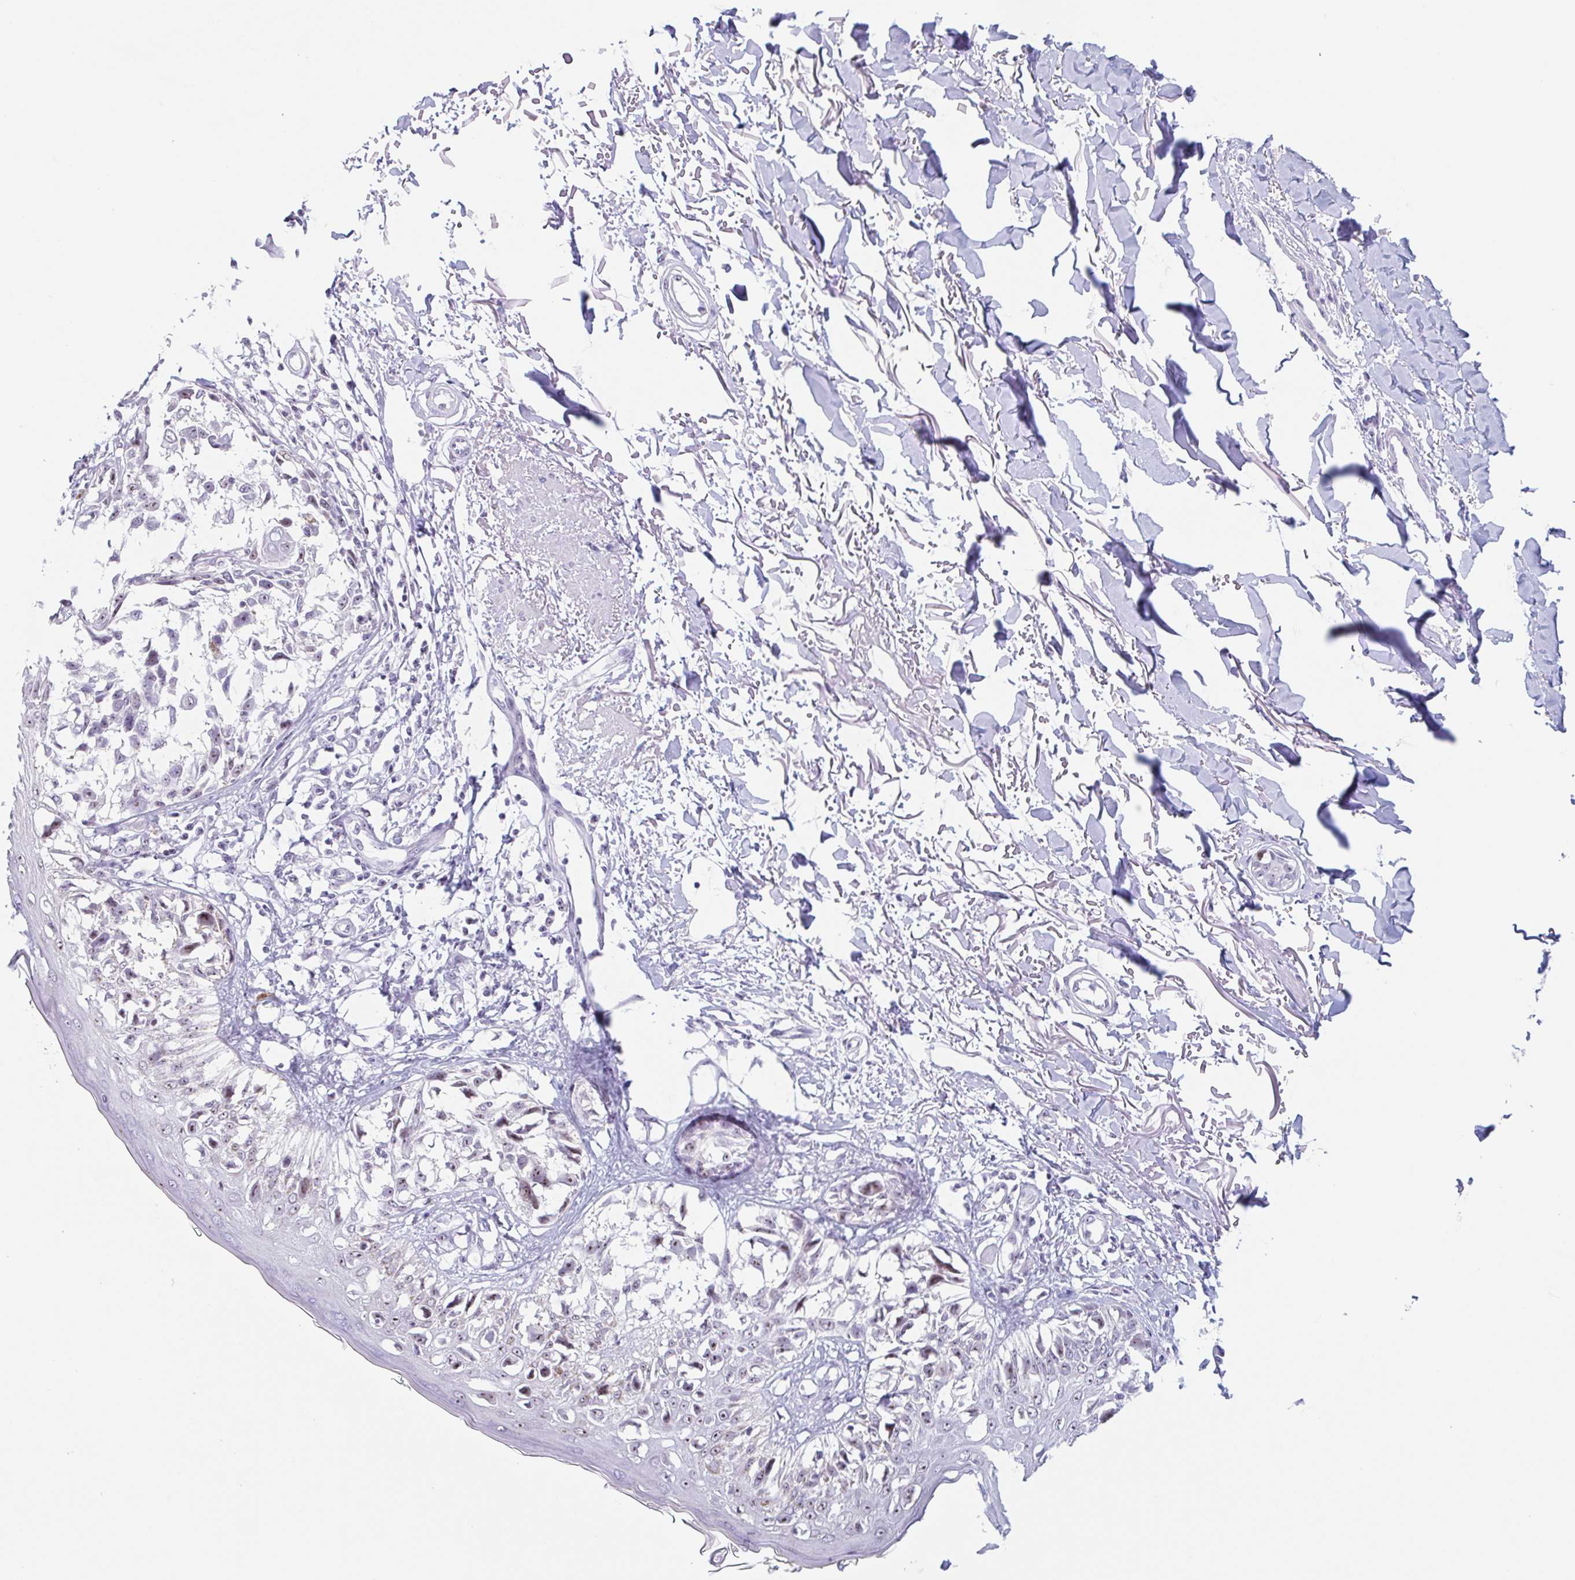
{"staining": {"intensity": "moderate", "quantity": "25%-75%", "location": "nuclear"}, "tissue": "melanoma", "cell_type": "Tumor cells", "image_type": "cancer", "snomed": [{"axis": "morphology", "description": "Malignant melanoma, NOS"}, {"axis": "topography", "description": "Skin"}], "caption": "This is an image of immunohistochemistry staining of melanoma, which shows moderate staining in the nuclear of tumor cells.", "gene": "LENG9", "patient": {"sex": "male", "age": 73}}